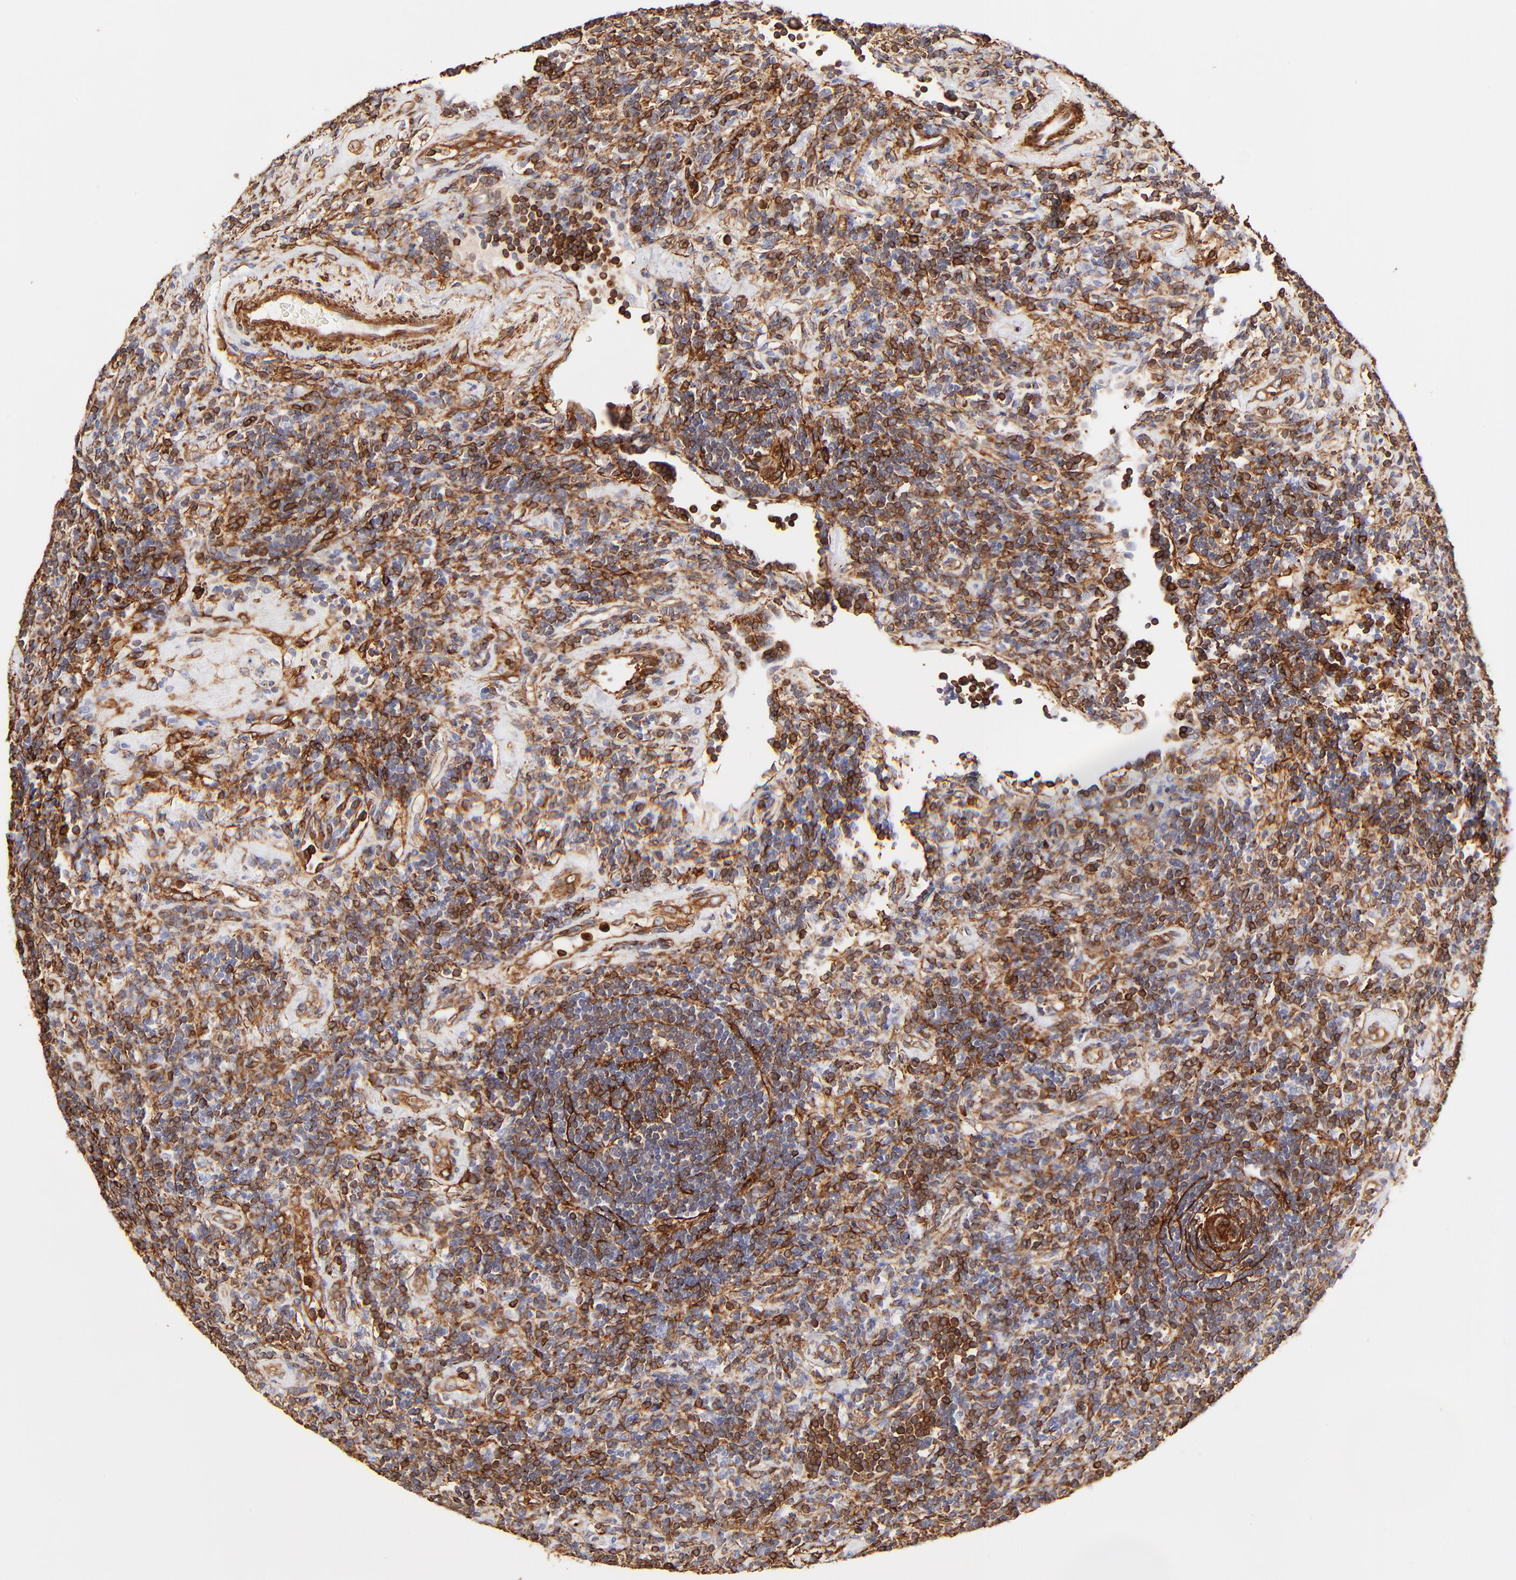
{"staining": {"intensity": "moderate", "quantity": ">75%", "location": "cytoplasmic/membranous"}, "tissue": "lymphoma", "cell_type": "Tumor cells", "image_type": "cancer", "snomed": [{"axis": "morphology", "description": "Malignant lymphoma, non-Hodgkin's type, Low grade"}, {"axis": "topography", "description": "Lymph node"}], "caption": "Lymphoma stained with a protein marker displays moderate staining in tumor cells.", "gene": "FLNA", "patient": {"sex": "male", "age": 70}}